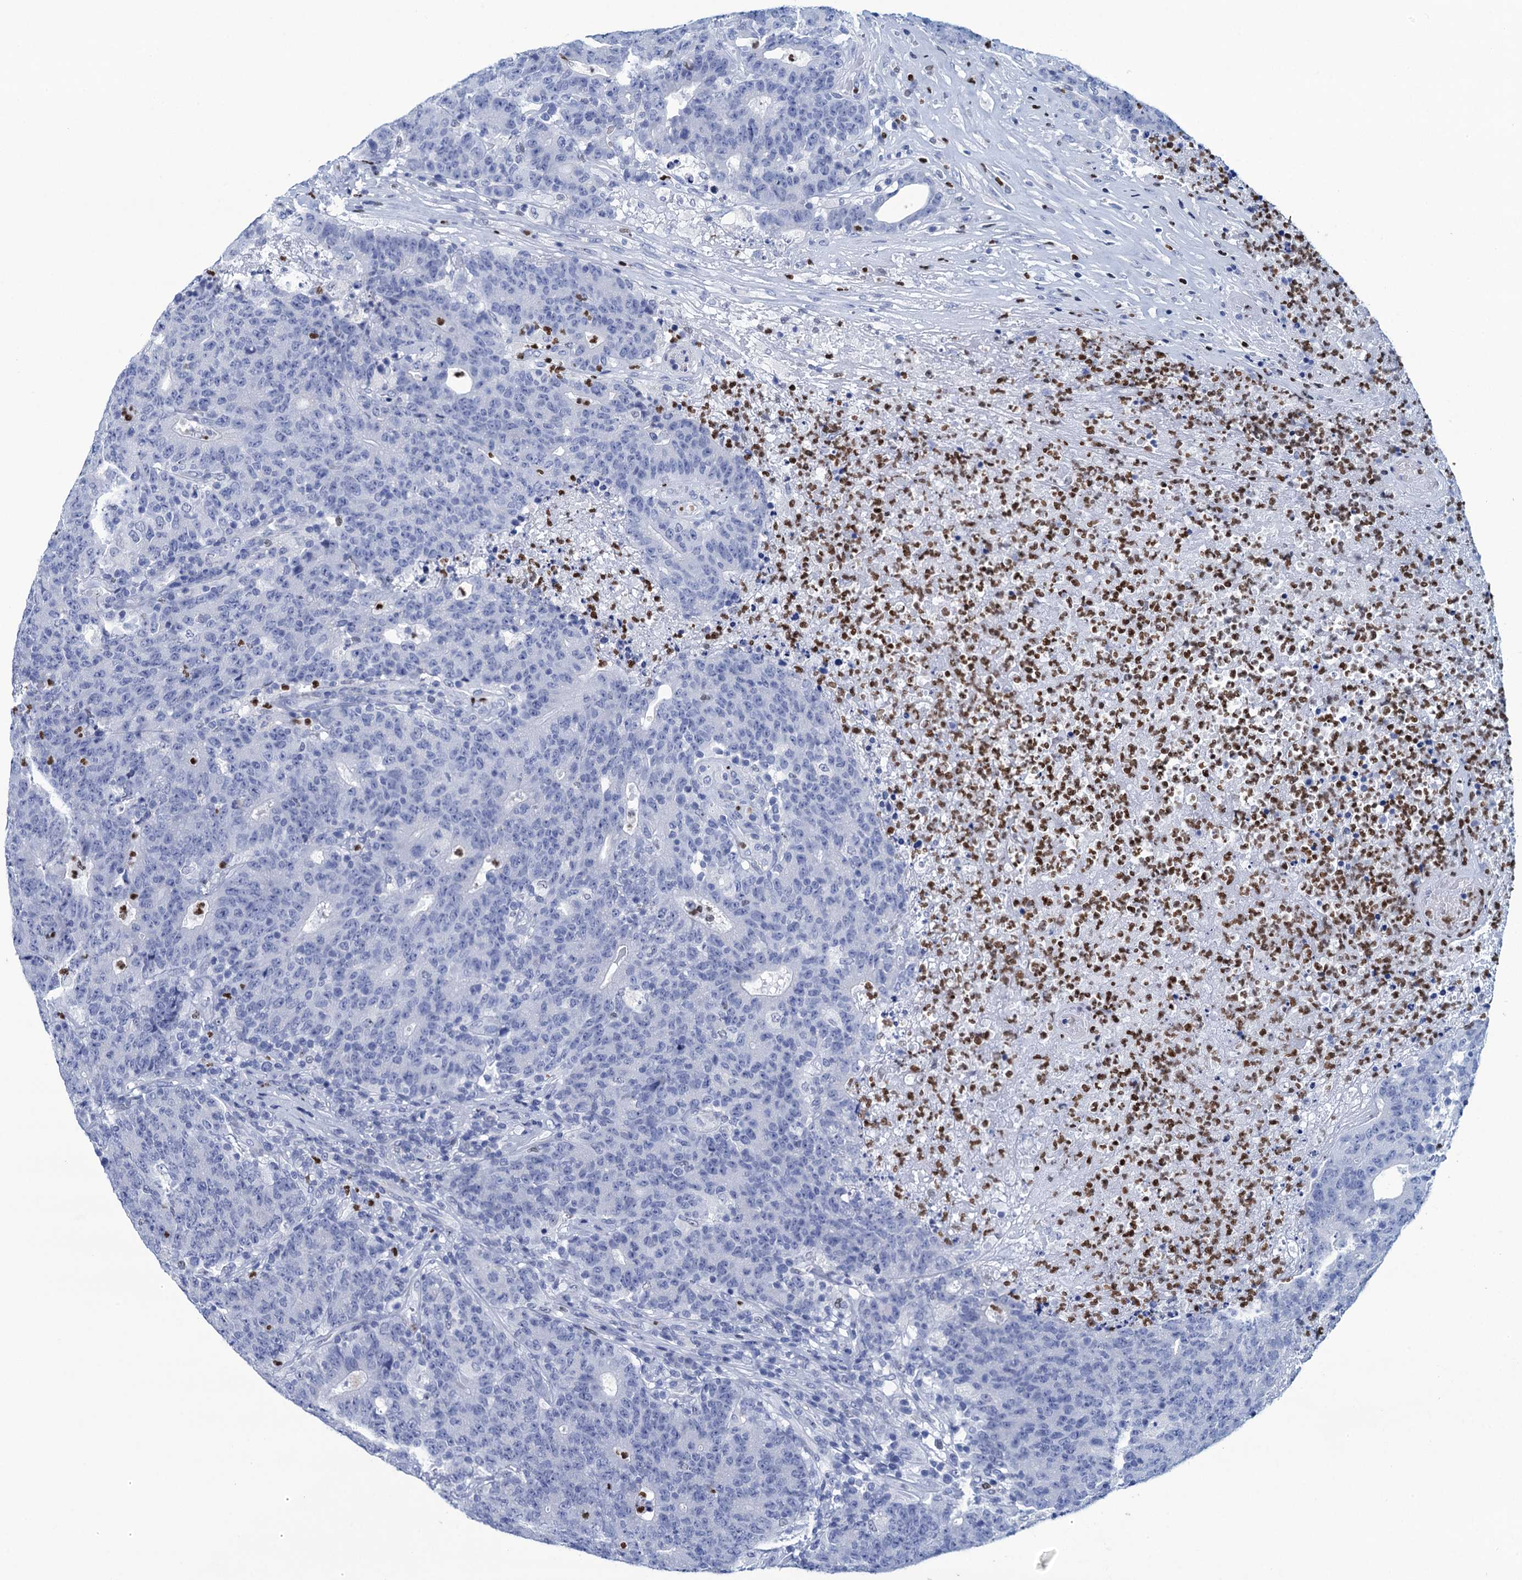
{"staining": {"intensity": "negative", "quantity": "none", "location": "none"}, "tissue": "colorectal cancer", "cell_type": "Tumor cells", "image_type": "cancer", "snomed": [{"axis": "morphology", "description": "Adenocarcinoma, NOS"}, {"axis": "topography", "description": "Colon"}], "caption": "IHC of adenocarcinoma (colorectal) reveals no positivity in tumor cells.", "gene": "RHCG", "patient": {"sex": "female", "age": 75}}